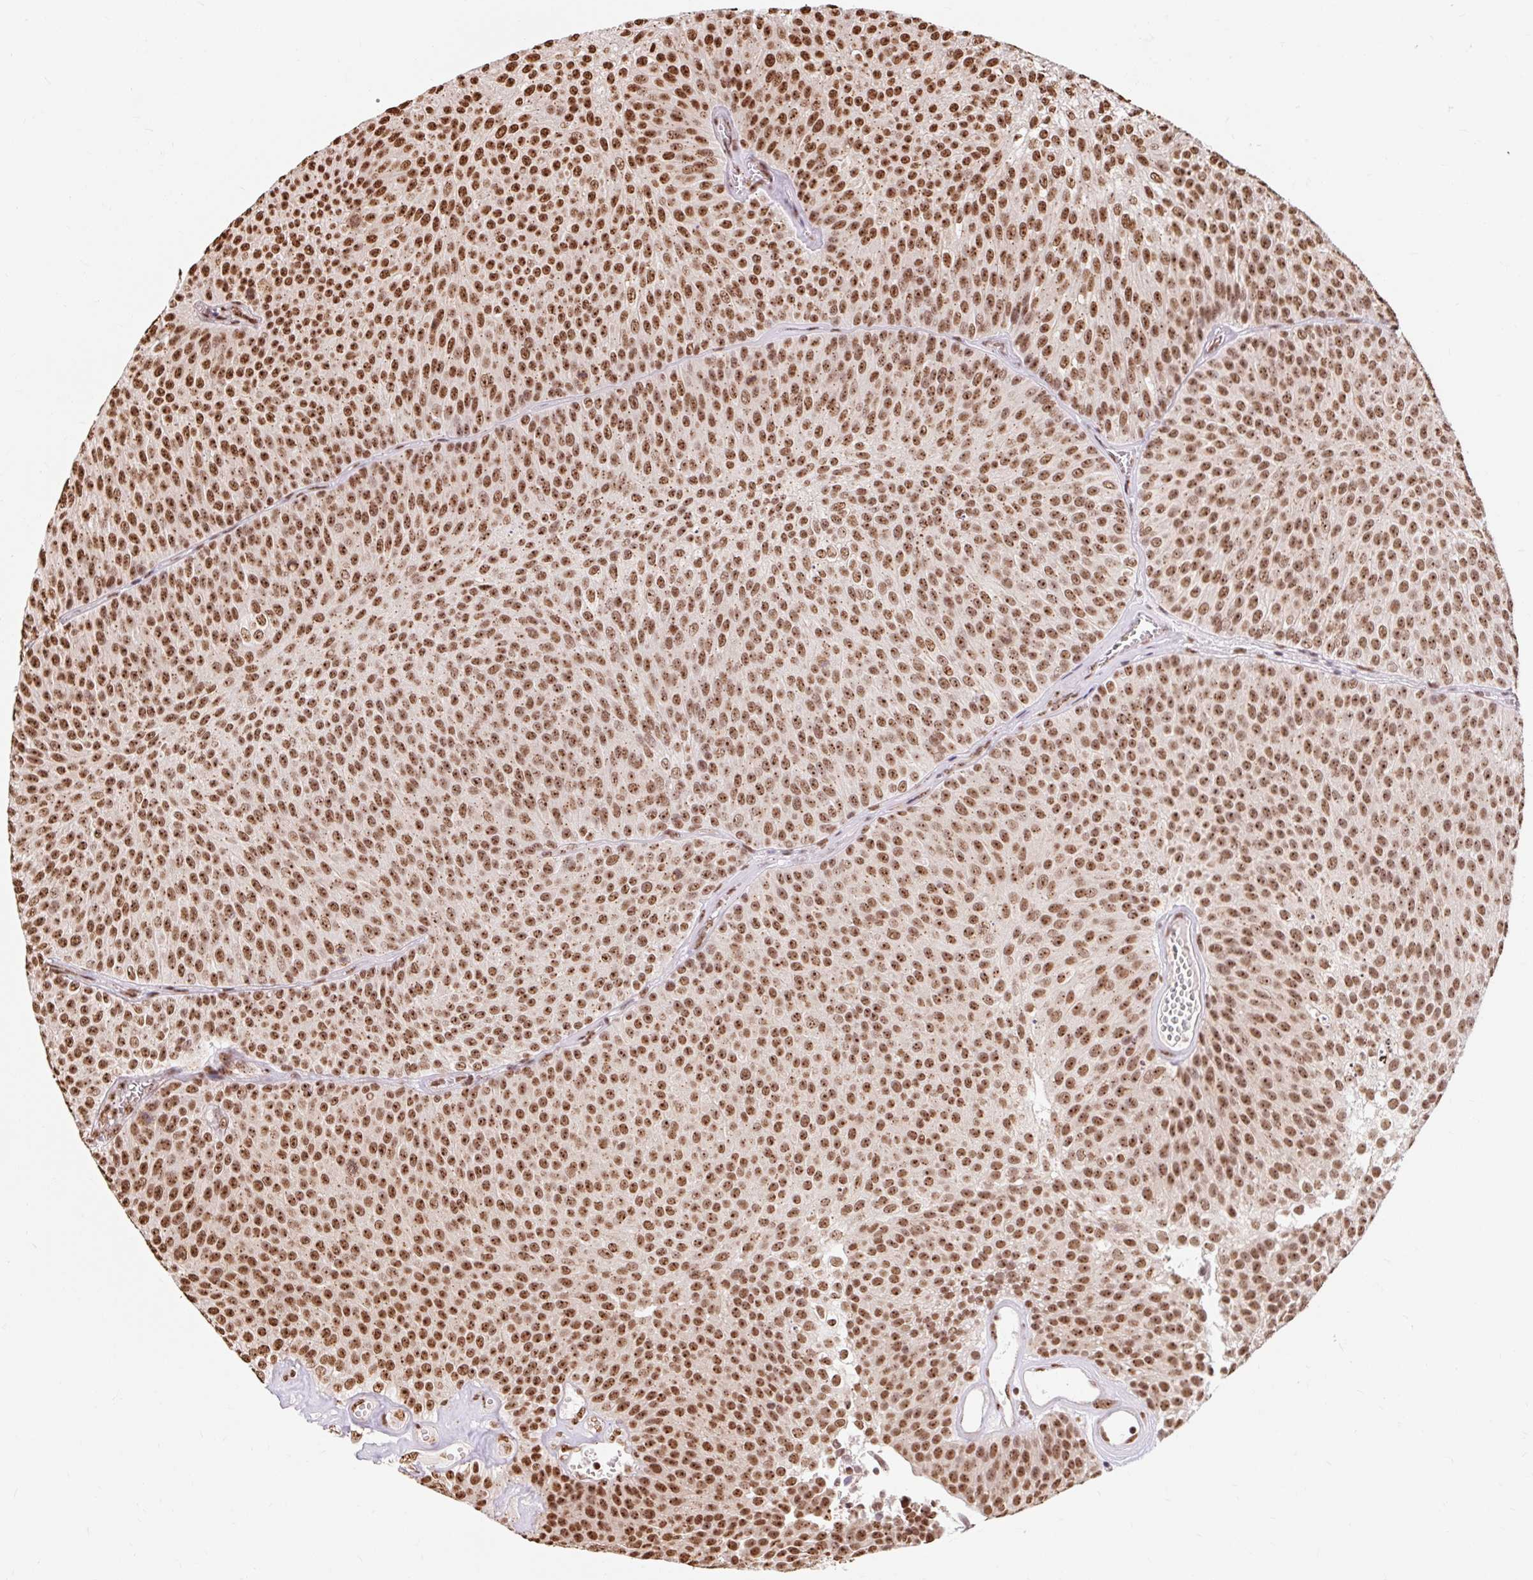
{"staining": {"intensity": "strong", "quantity": ">75%", "location": "nuclear"}, "tissue": "urothelial cancer", "cell_type": "Tumor cells", "image_type": "cancer", "snomed": [{"axis": "morphology", "description": "Urothelial carcinoma, Low grade"}, {"axis": "topography", "description": "Urinary bladder"}], "caption": "There is high levels of strong nuclear positivity in tumor cells of urothelial cancer, as demonstrated by immunohistochemical staining (brown color).", "gene": "BICRA", "patient": {"sex": "female", "age": 79}}